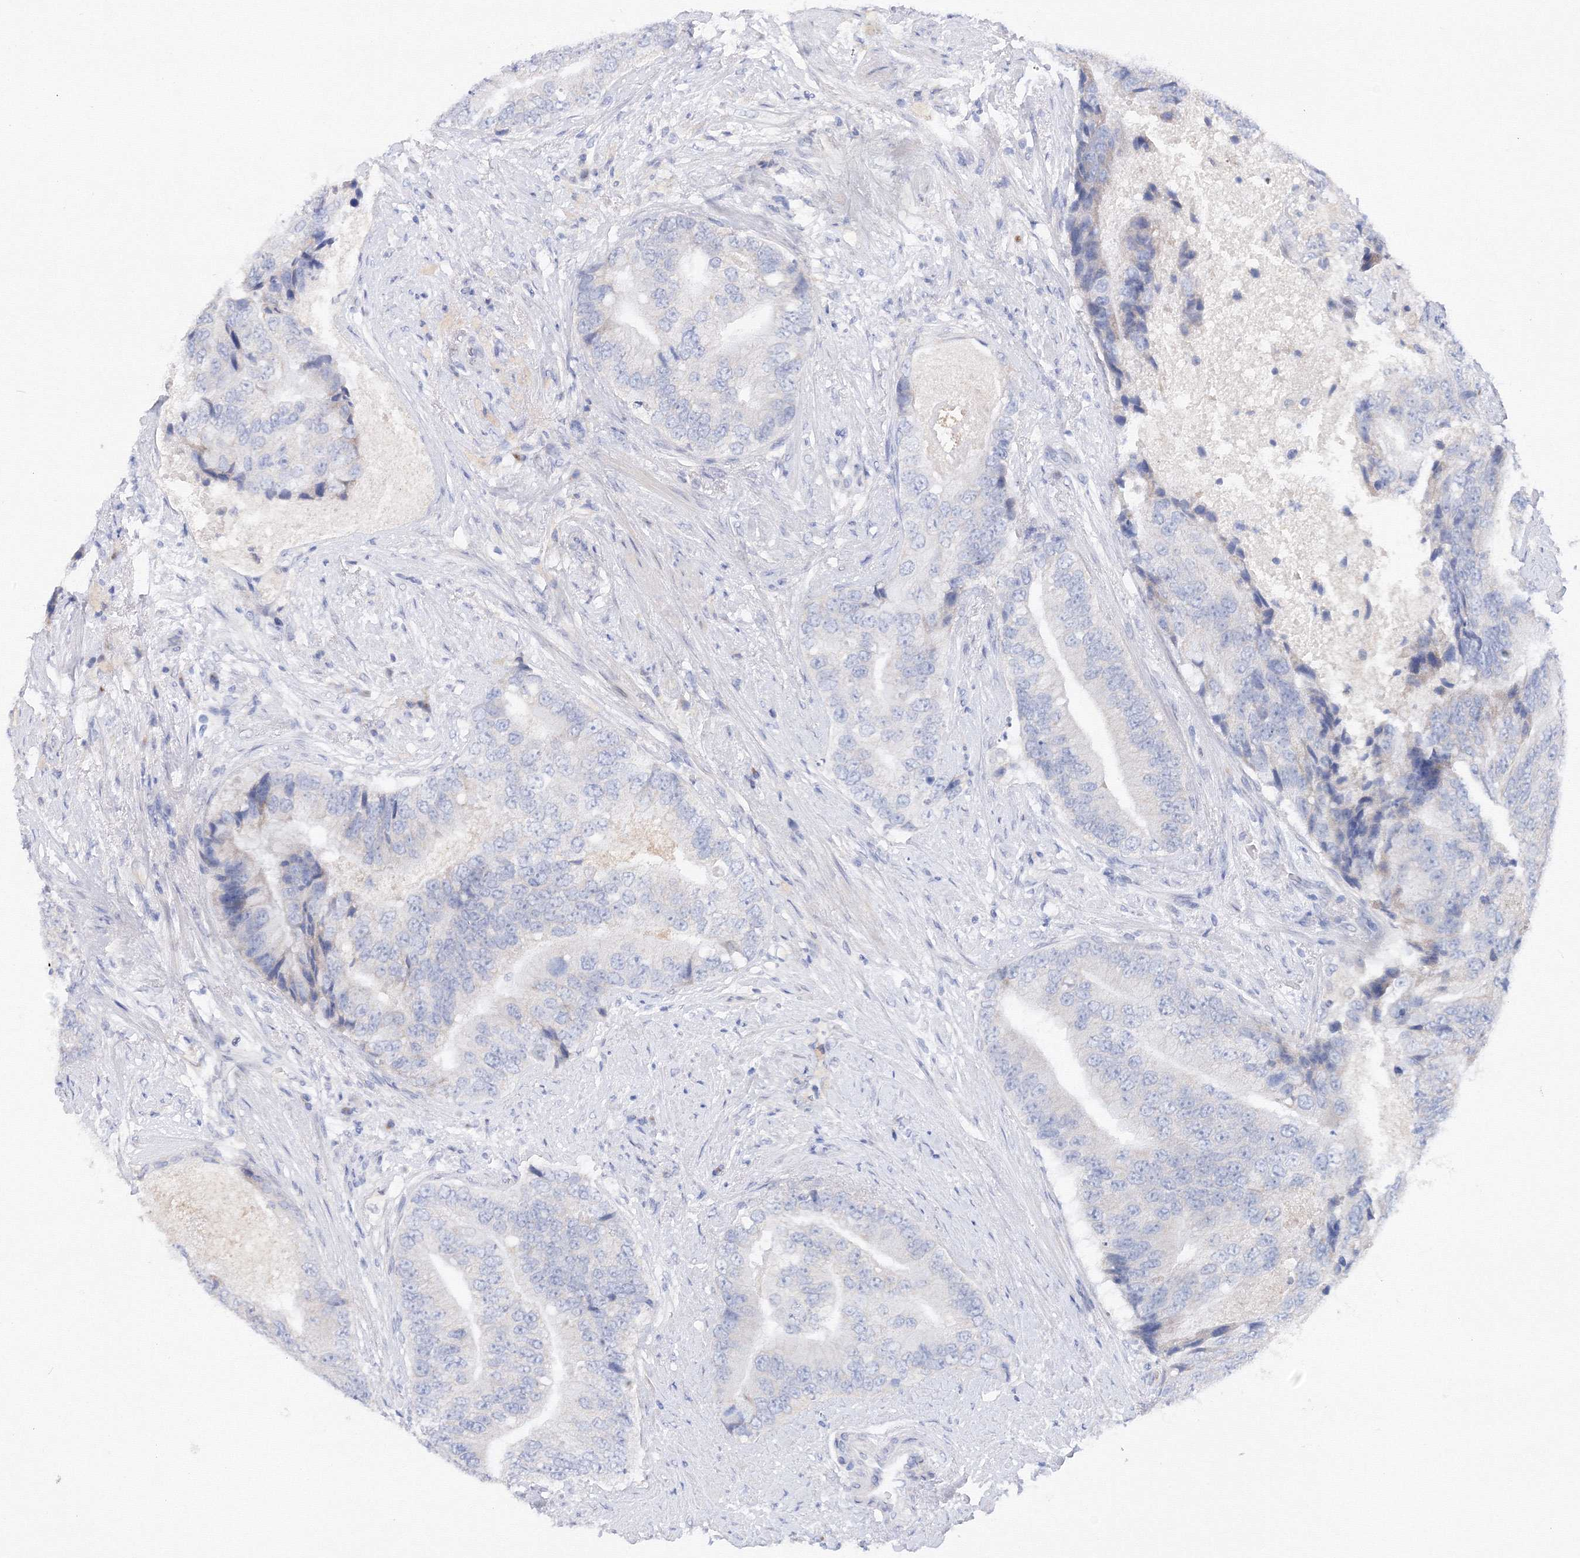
{"staining": {"intensity": "negative", "quantity": "none", "location": "none"}, "tissue": "prostate cancer", "cell_type": "Tumor cells", "image_type": "cancer", "snomed": [{"axis": "morphology", "description": "Adenocarcinoma, High grade"}, {"axis": "topography", "description": "Prostate"}], "caption": "DAB (3,3'-diaminobenzidine) immunohistochemical staining of prostate high-grade adenocarcinoma shows no significant staining in tumor cells. (DAB (3,3'-diaminobenzidine) IHC, high magnification).", "gene": "TAMM41", "patient": {"sex": "male", "age": 70}}